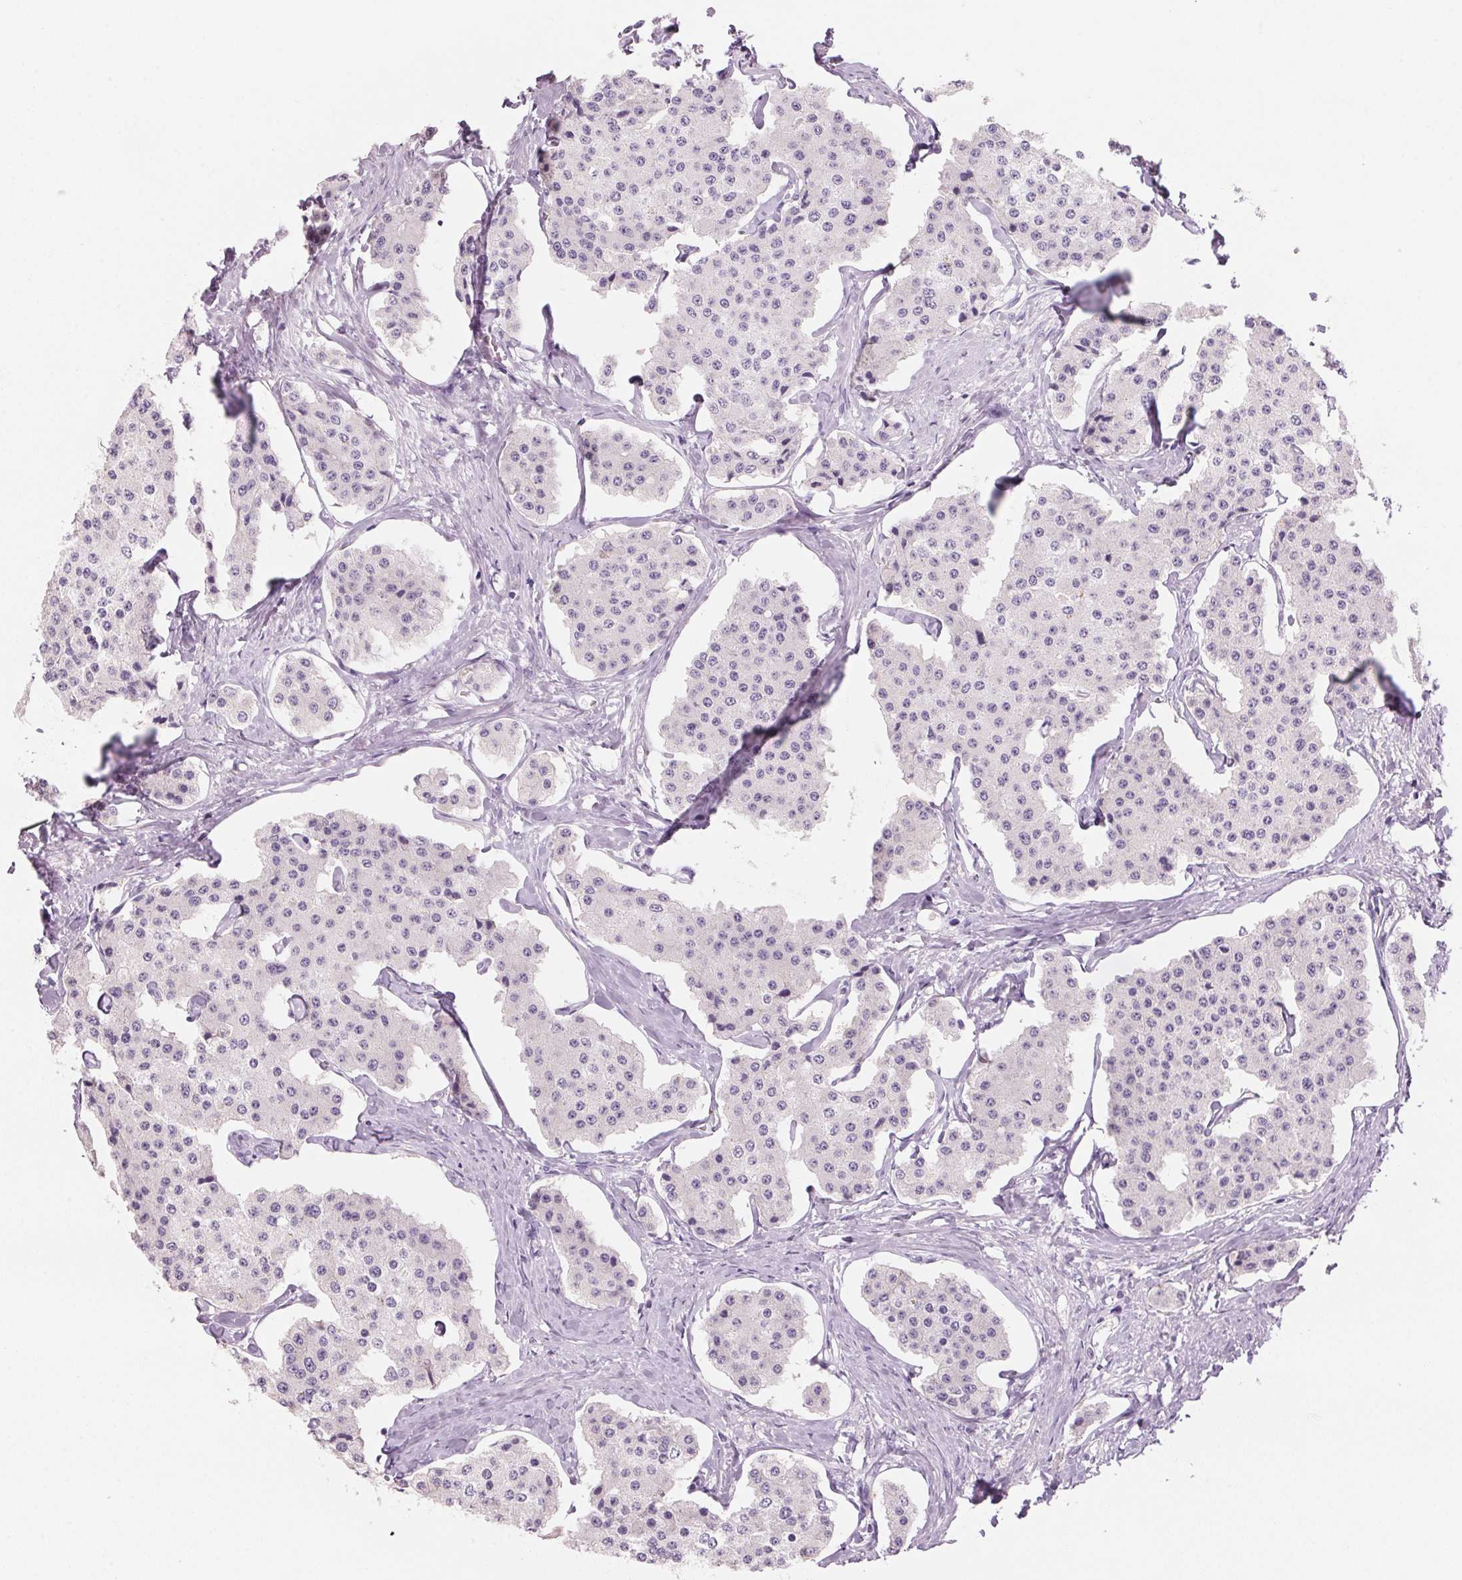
{"staining": {"intensity": "negative", "quantity": "none", "location": "none"}, "tissue": "carcinoid", "cell_type": "Tumor cells", "image_type": "cancer", "snomed": [{"axis": "morphology", "description": "Carcinoid, malignant, NOS"}, {"axis": "topography", "description": "Small intestine"}], "caption": "Carcinoid was stained to show a protein in brown. There is no significant positivity in tumor cells.", "gene": "ADAM20", "patient": {"sex": "female", "age": 65}}